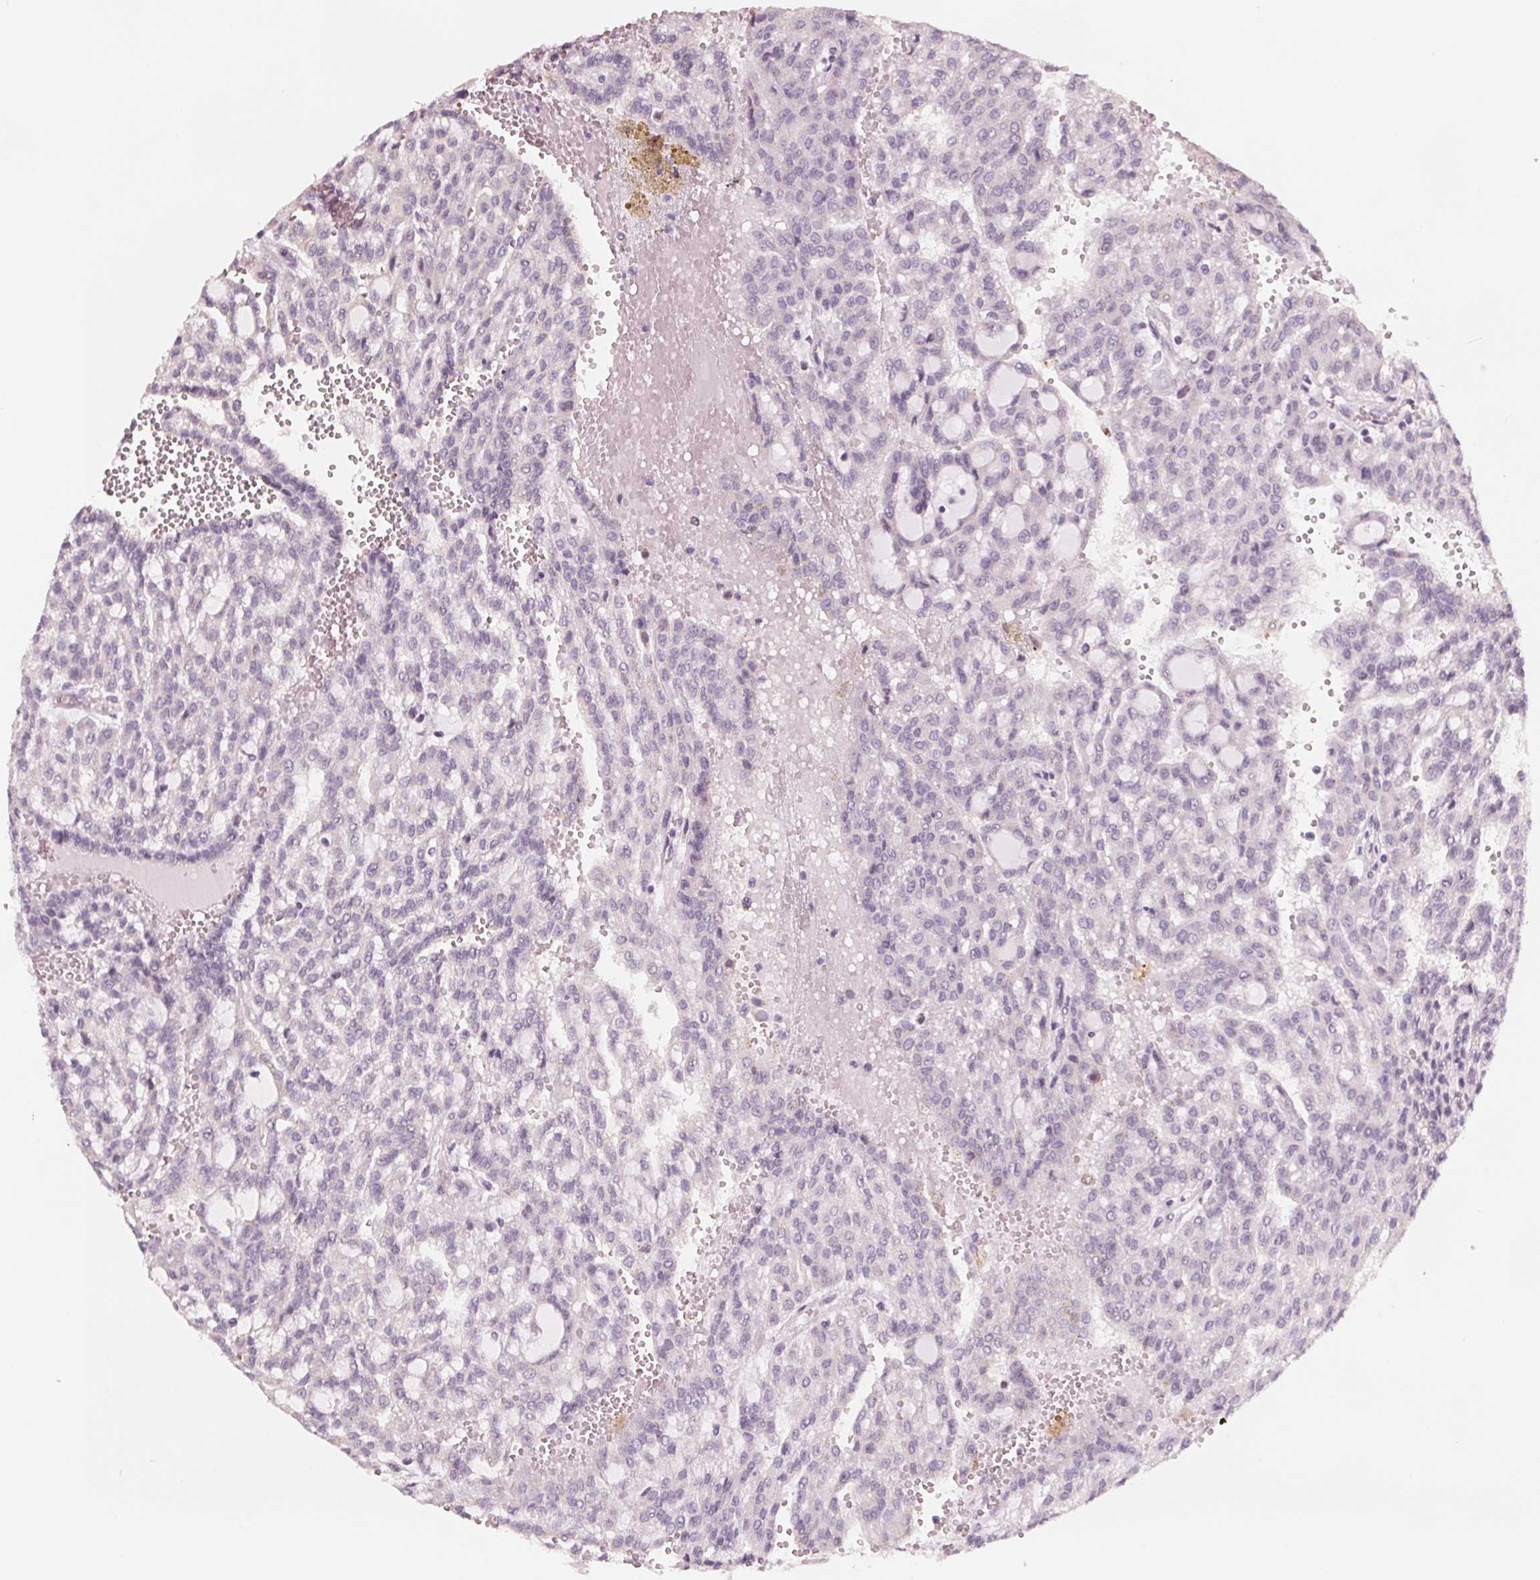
{"staining": {"intensity": "negative", "quantity": "none", "location": "none"}, "tissue": "renal cancer", "cell_type": "Tumor cells", "image_type": "cancer", "snomed": [{"axis": "morphology", "description": "Adenocarcinoma, NOS"}, {"axis": "topography", "description": "Kidney"}], "caption": "Immunohistochemical staining of human renal cancer (adenocarcinoma) exhibits no significant expression in tumor cells.", "gene": "IL9R", "patient": {"sex": "male", "age": 63}}